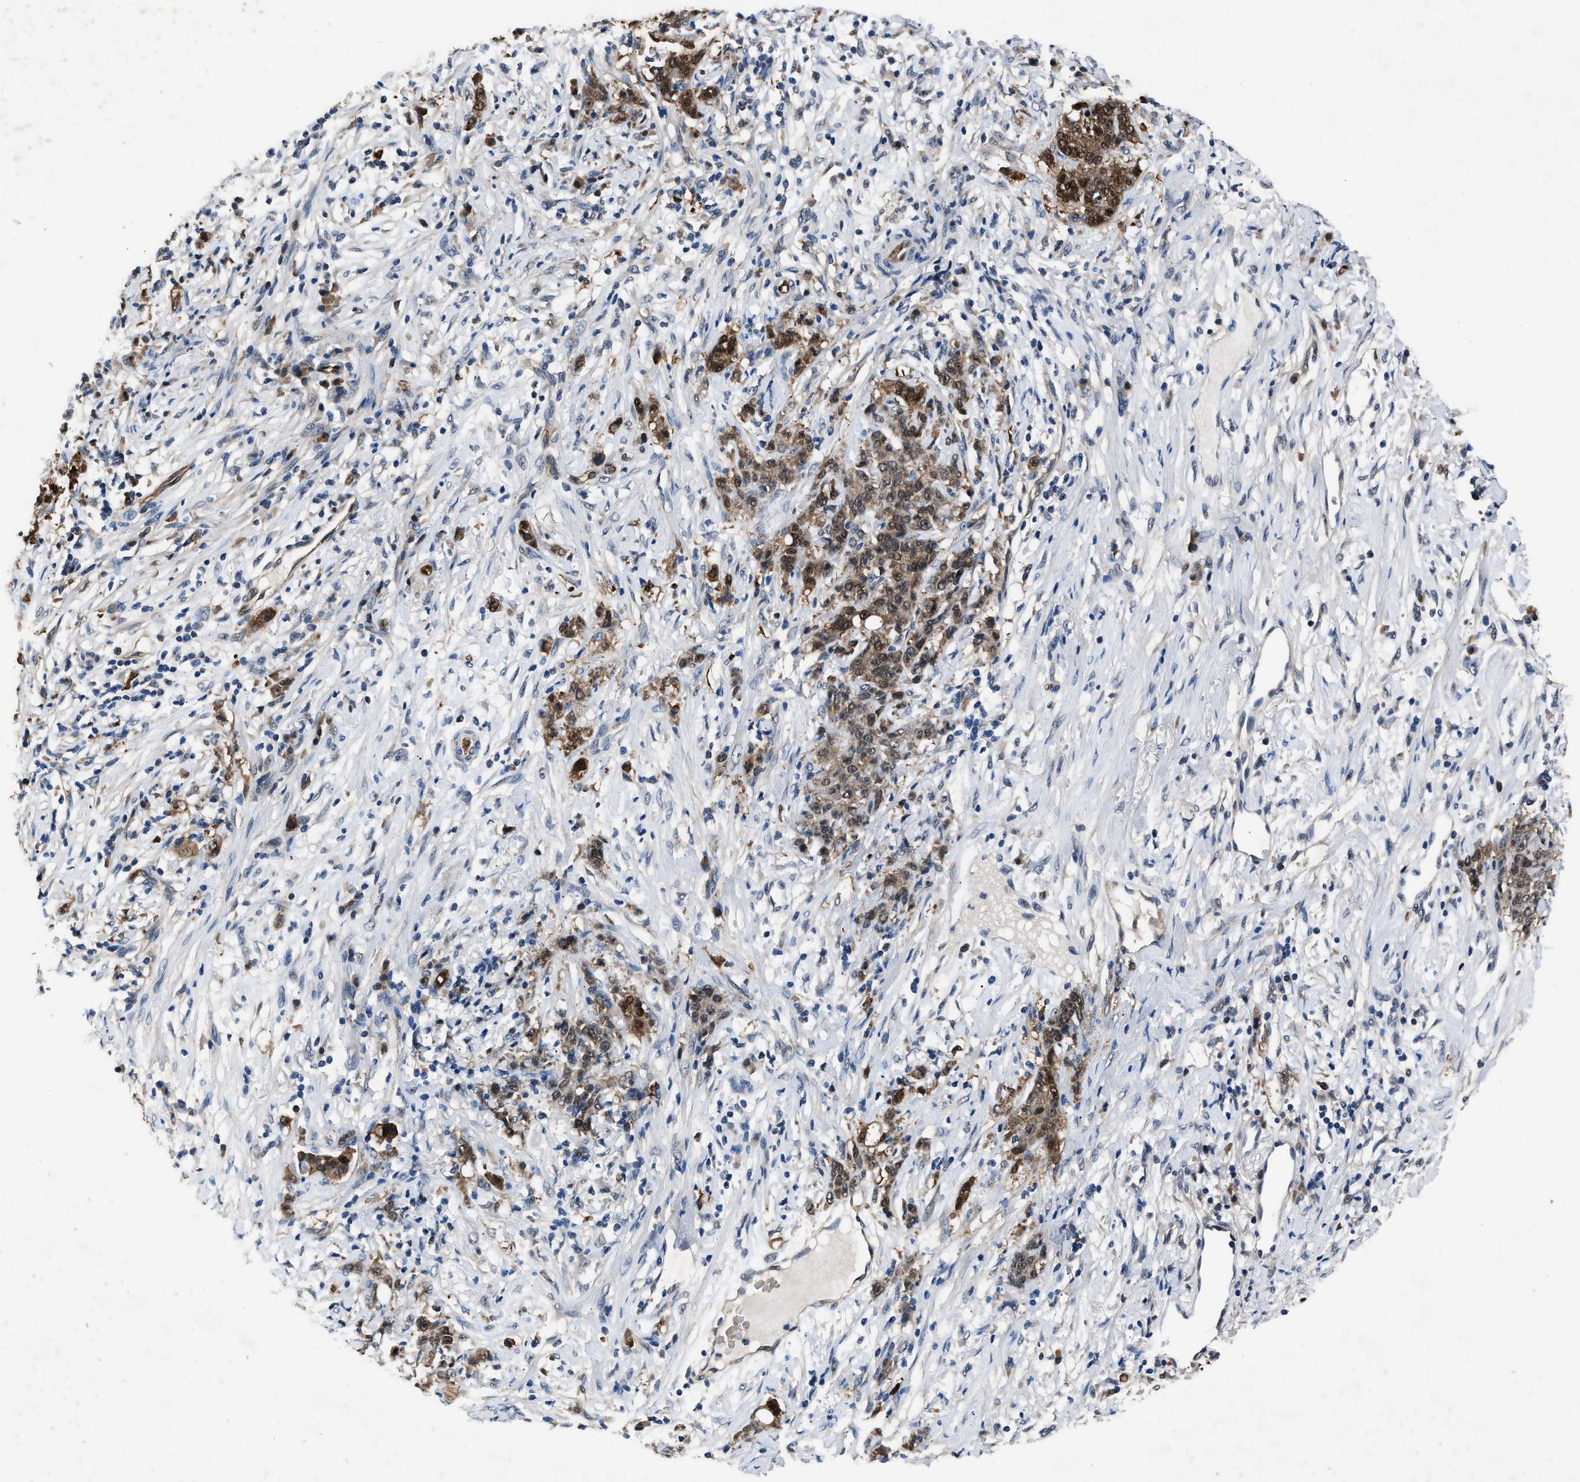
{"staining": {"intensity": "strong", "quantity": "25%-75%", "location": "cytoplasmic/membranous,nuclear"}, "tissue": "stomach cancer", "cell_type": "Tumor cells", "image_type": "cancer", "snomed": [{"axis": "morphology", "description": "Adenocarcinoma, NOS"}, {"axis": "topography", "description": "Stomach, lower"}], "caption": "A brown stain labels strong cytoplasmic/membranous and nuclear expression of a protein in human adenocarcinoma (stomach) tumor cells.", "gene": "PPA1", "patient": {"sex": "male", "age": 88}}